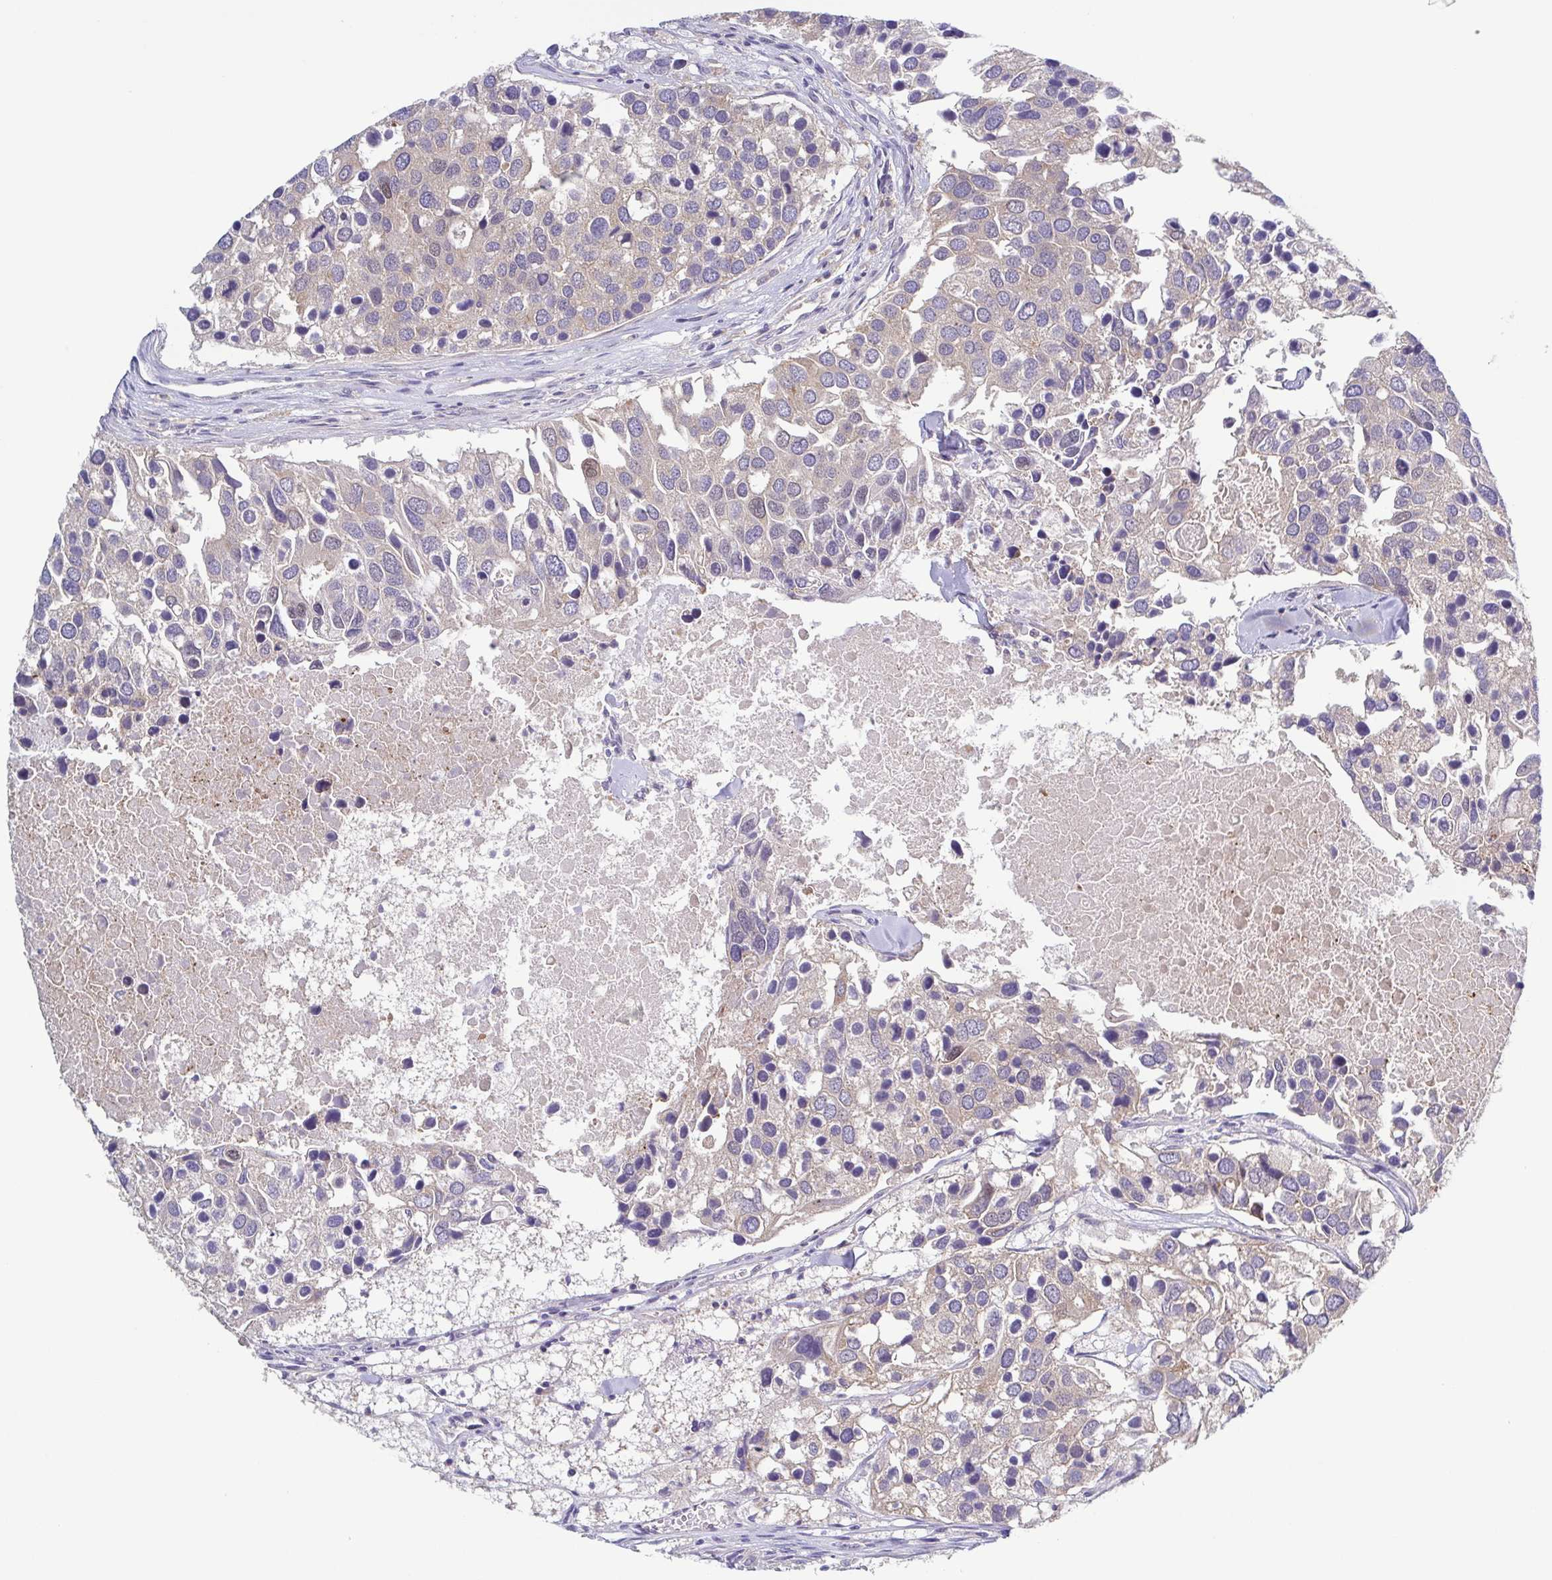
{"staining": {"intensity": "negative", "quantity": "none", "location": "none"}, "tissue": "breast cancer", "cell_type": "Tumor cells", "image_type": "cancer", "snomed": [{"axis": "morphology", "description": "Duct carcinoma"}, {"axis": "topography", "description": "Breast"}], "caption": "A high-resolution histopathology image shows IHC staining of breast invasive ductal carcinoma, which exhibits no significant positivity in tumor cells. The staining was performed using DAB (3,3'-diaminobenzidine) to visualize the protein expression in brown, while the nuclei were stained in blue with hematoxylin (Magnification: 20x).", "gene": "UBE2Q1", "patient": {"sex": "female", "age": 83}}